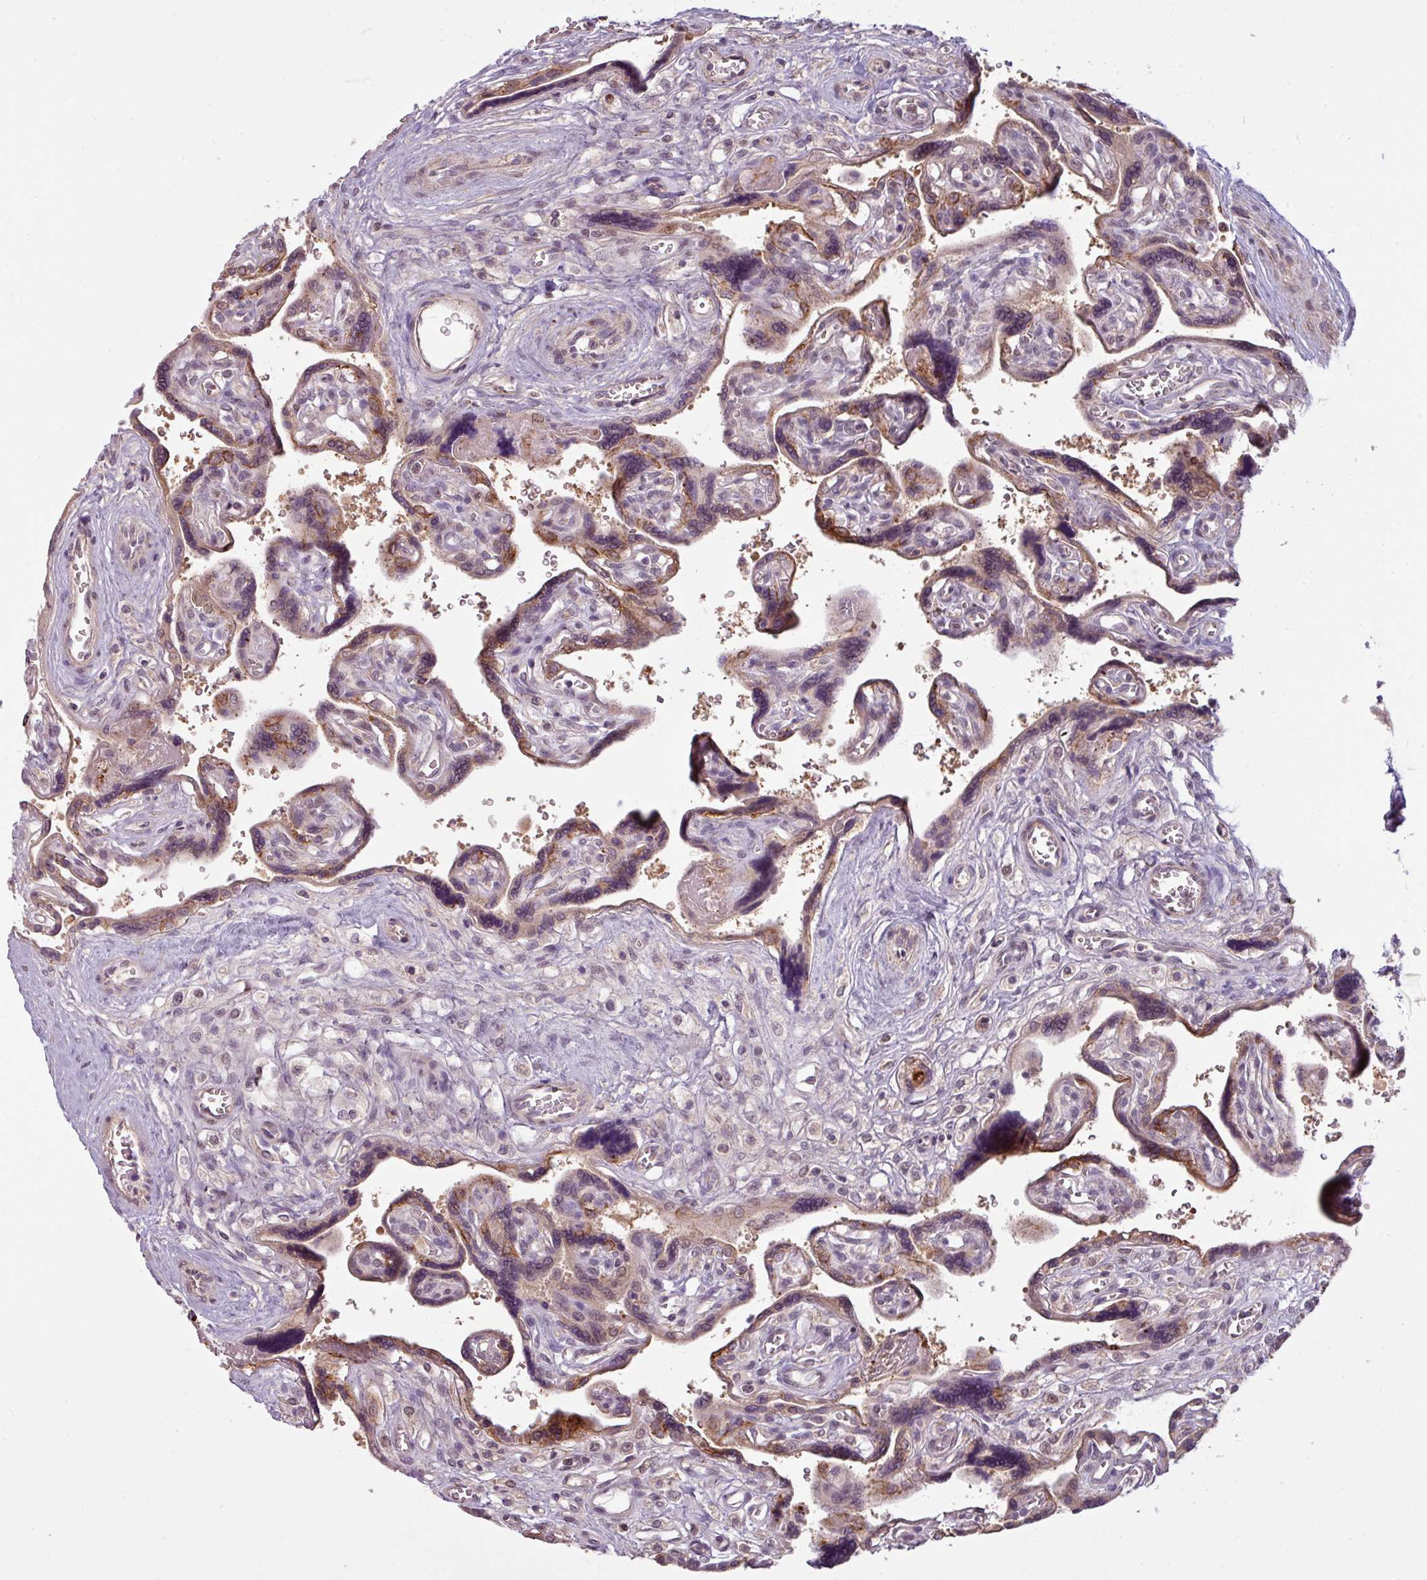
{"staining": {"intensity": "weak", "quantity": ">75%", "location": "cytoplasmic/membranous,nuclear"}, "tissue": "placenta", "cell_type": "Decidual cells", "image_type": "normal", "snomed": [{"axis": "morphology", "description": "Normal tissue, NOS"}, {"axis": "topography", "description": "Placenta"}], "caption": "Placenta stained with immunohistochemistry shows weak cytoplasmic/membranous,nuclear expression in approximately >75% of decidual cells. (Stains: DAB in brown, nuclei in blue, Microscopy: brightfield microscopy at high magnification).", "gene": "TUSC3", "patient": {"sex": "female", "age": 39}}